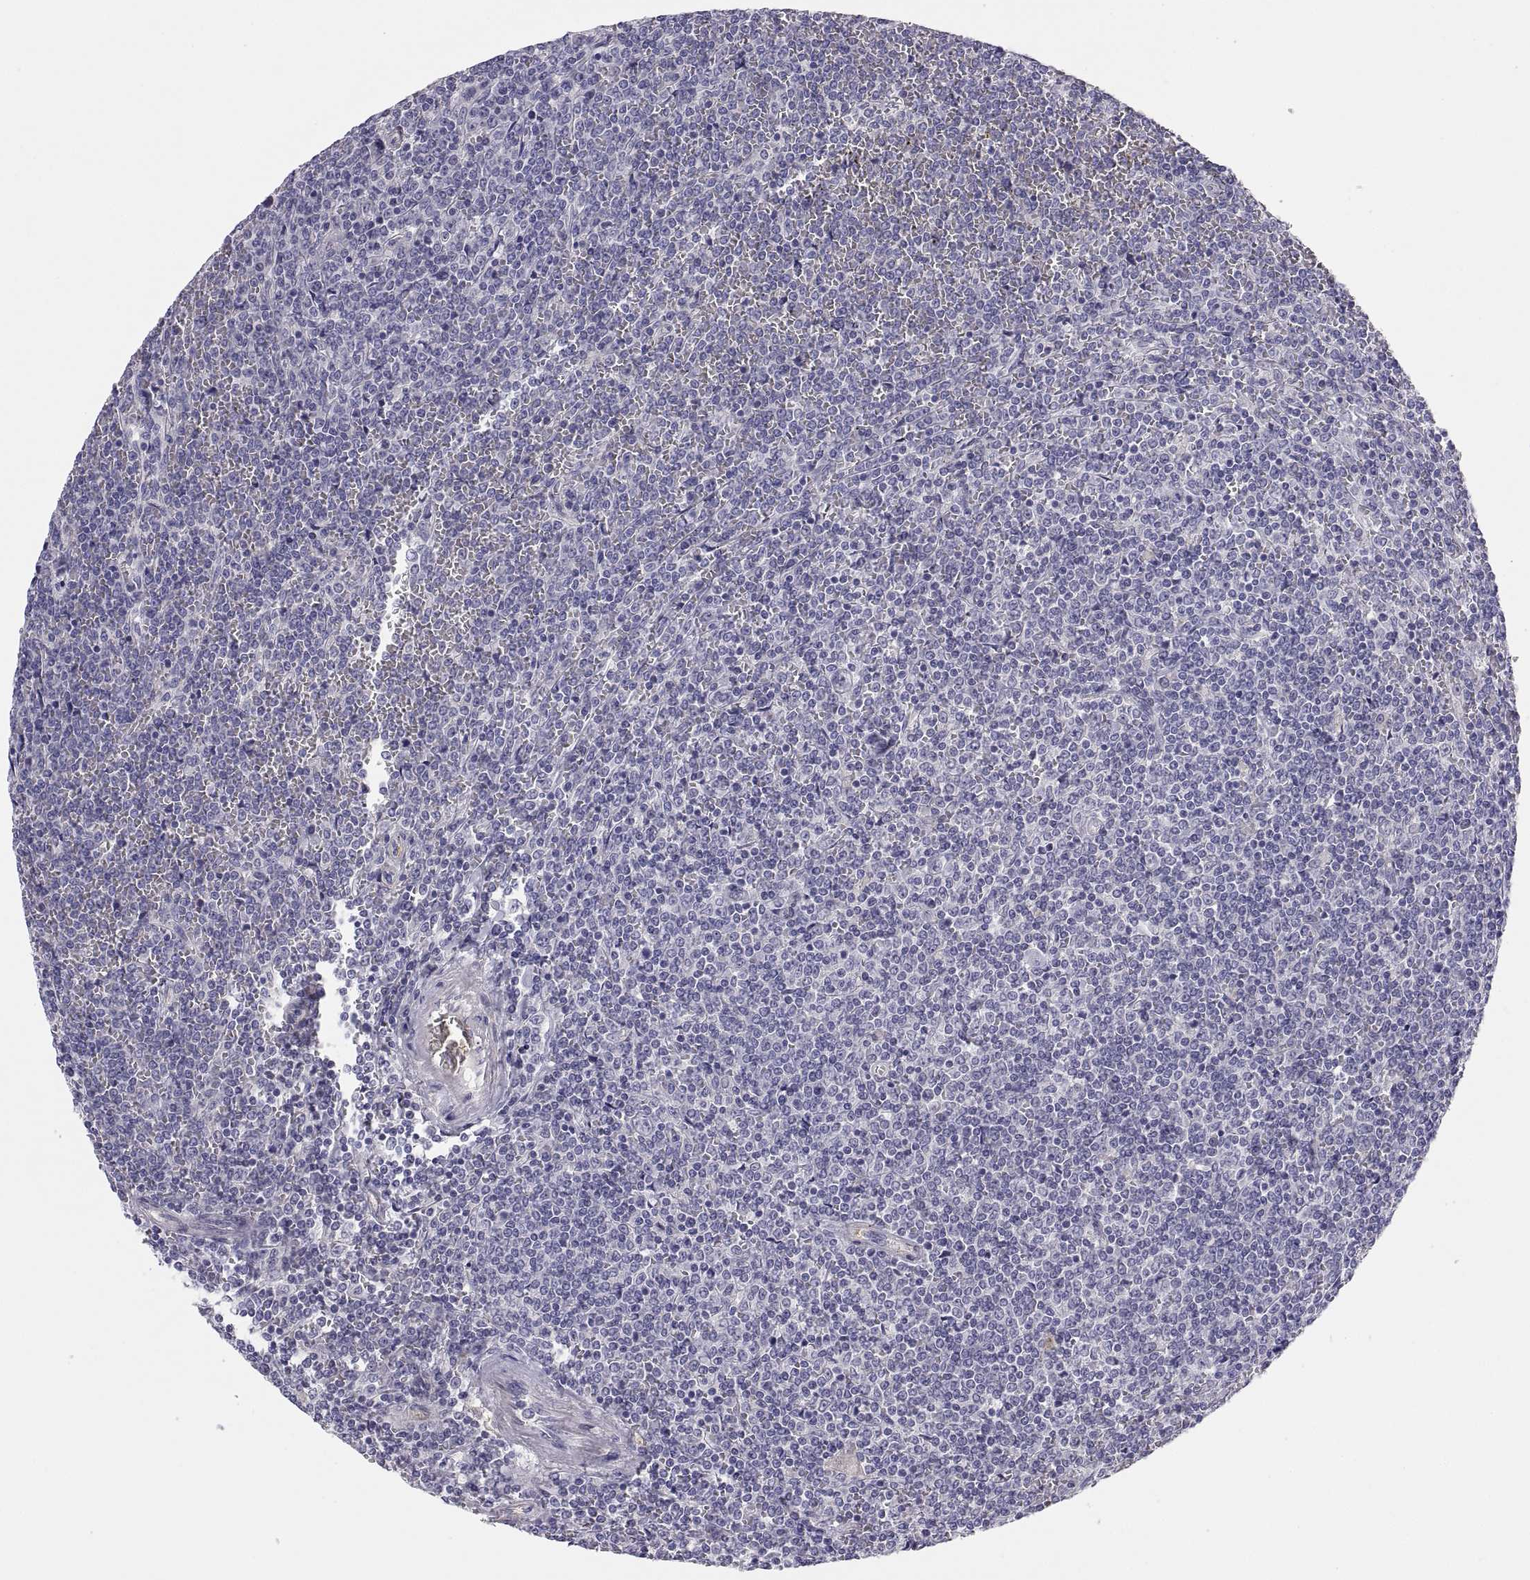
{"staining": {"intensity": "negative", "quantity": "none", "location": "none"}, "tissue": "lymphoma", "cell_type": "Tumor cells", "image_type": "cancer", "snomed": [{"axis": "morphology", "description": "Malignant lymphoma, non-Hodgkin's type, Low grade"}, {"axis": "topography", "description": "Spleen"}], "caption": "DAB immunohistochemical staining of lymphoma reveals no significant expression in tumor cells. The staining was performed using DAB (3,3'-diaminobenzidine) to visualize the protein expression in brown, while the nuclei were stained in blue with hematoxylin (Magnification: 20x).", "gene": "STRC", "patient": {"sex": "female", "age": 19}}